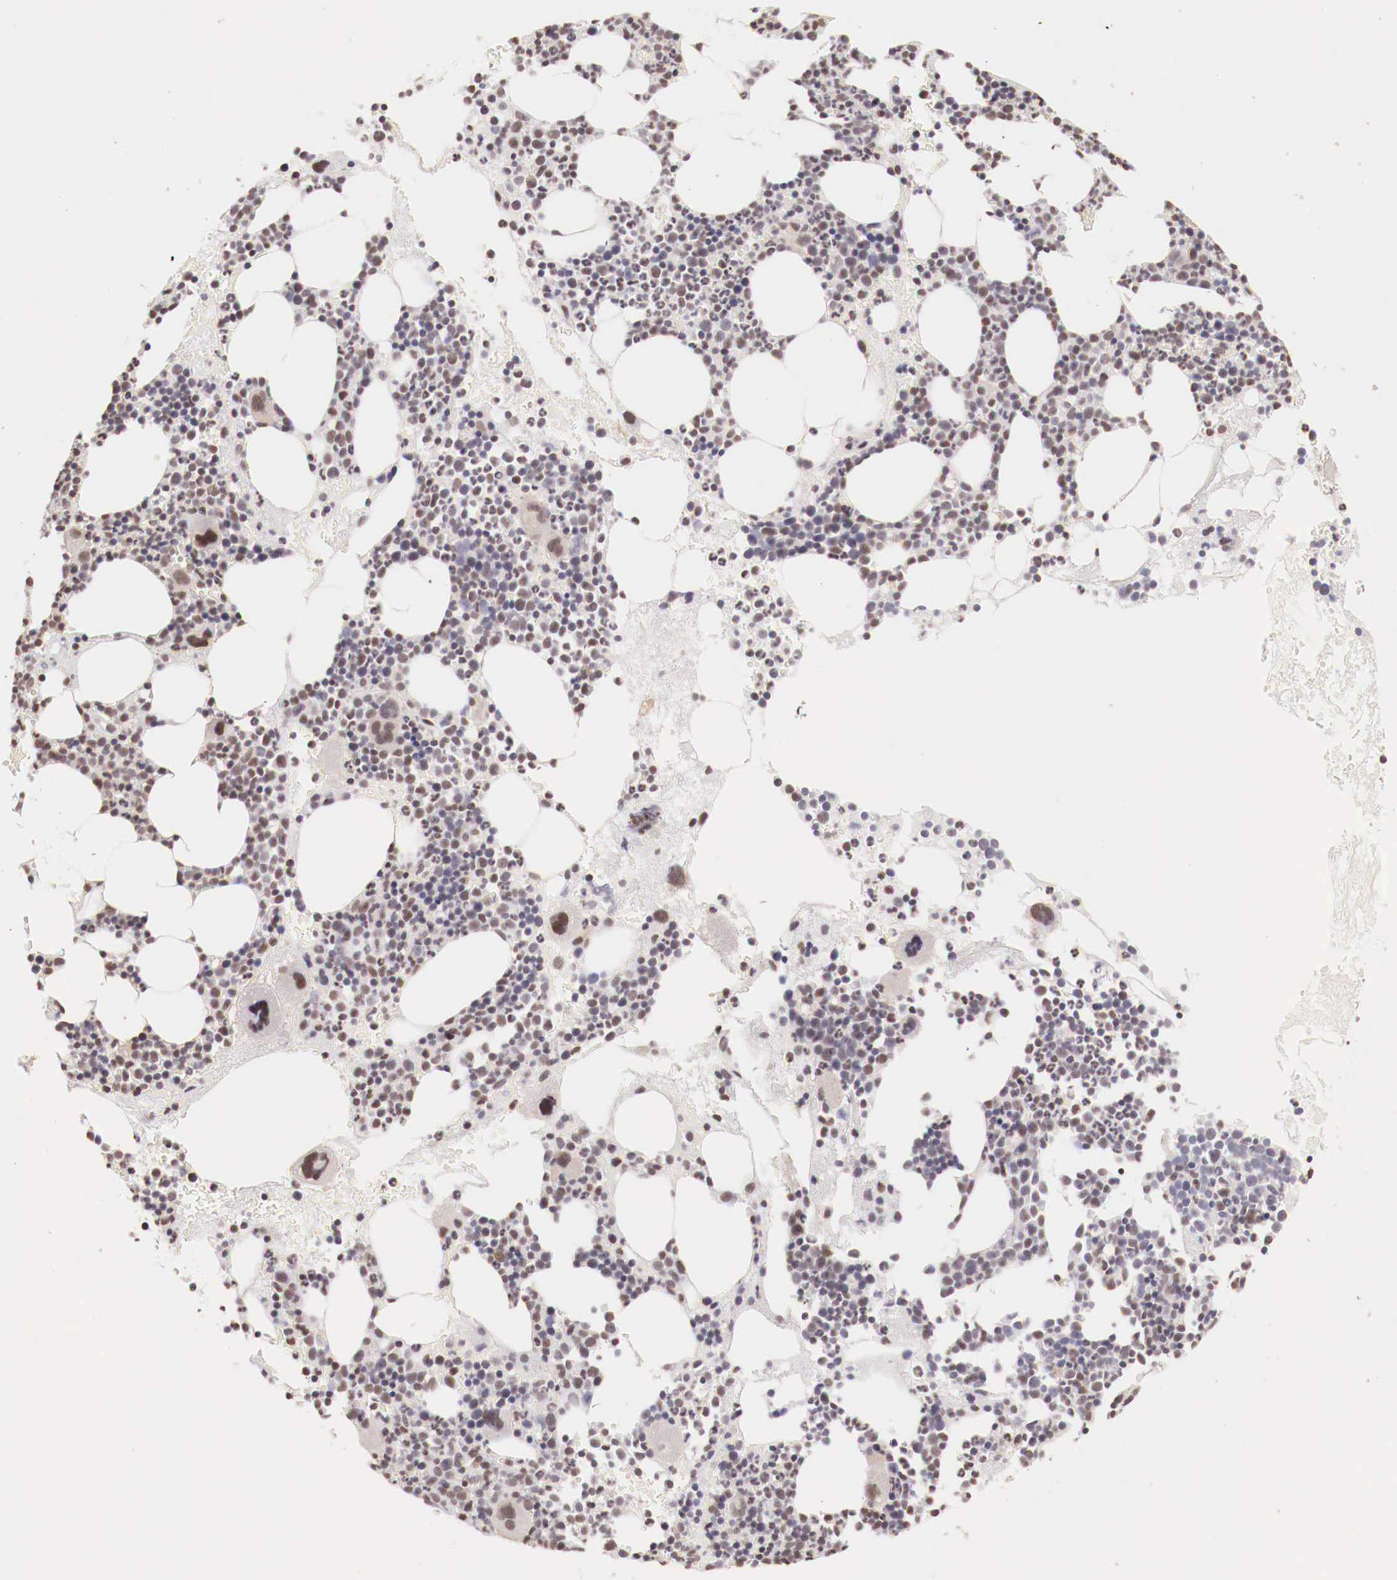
{"staining": {"intensity": "weak", "quantity": "25%-75%", "location": "nuclear"}, "tissue": "bone marrow", "cell_type": "Hematopoietic cells", "image_type": "normal", "snomed": [{"axis": "morphology", "description": "Normal tissue, NOS"}, {"axis": "topography", "description": "Bone marrow"}], "caption": "About 25%-75% of hematopoietic cells in benign bone marrow show weak nuclear protein expression as visualized by brown immunohistochemical staining.", "gene": "SP1", "patient": {"sex": "male", "age": 75}}